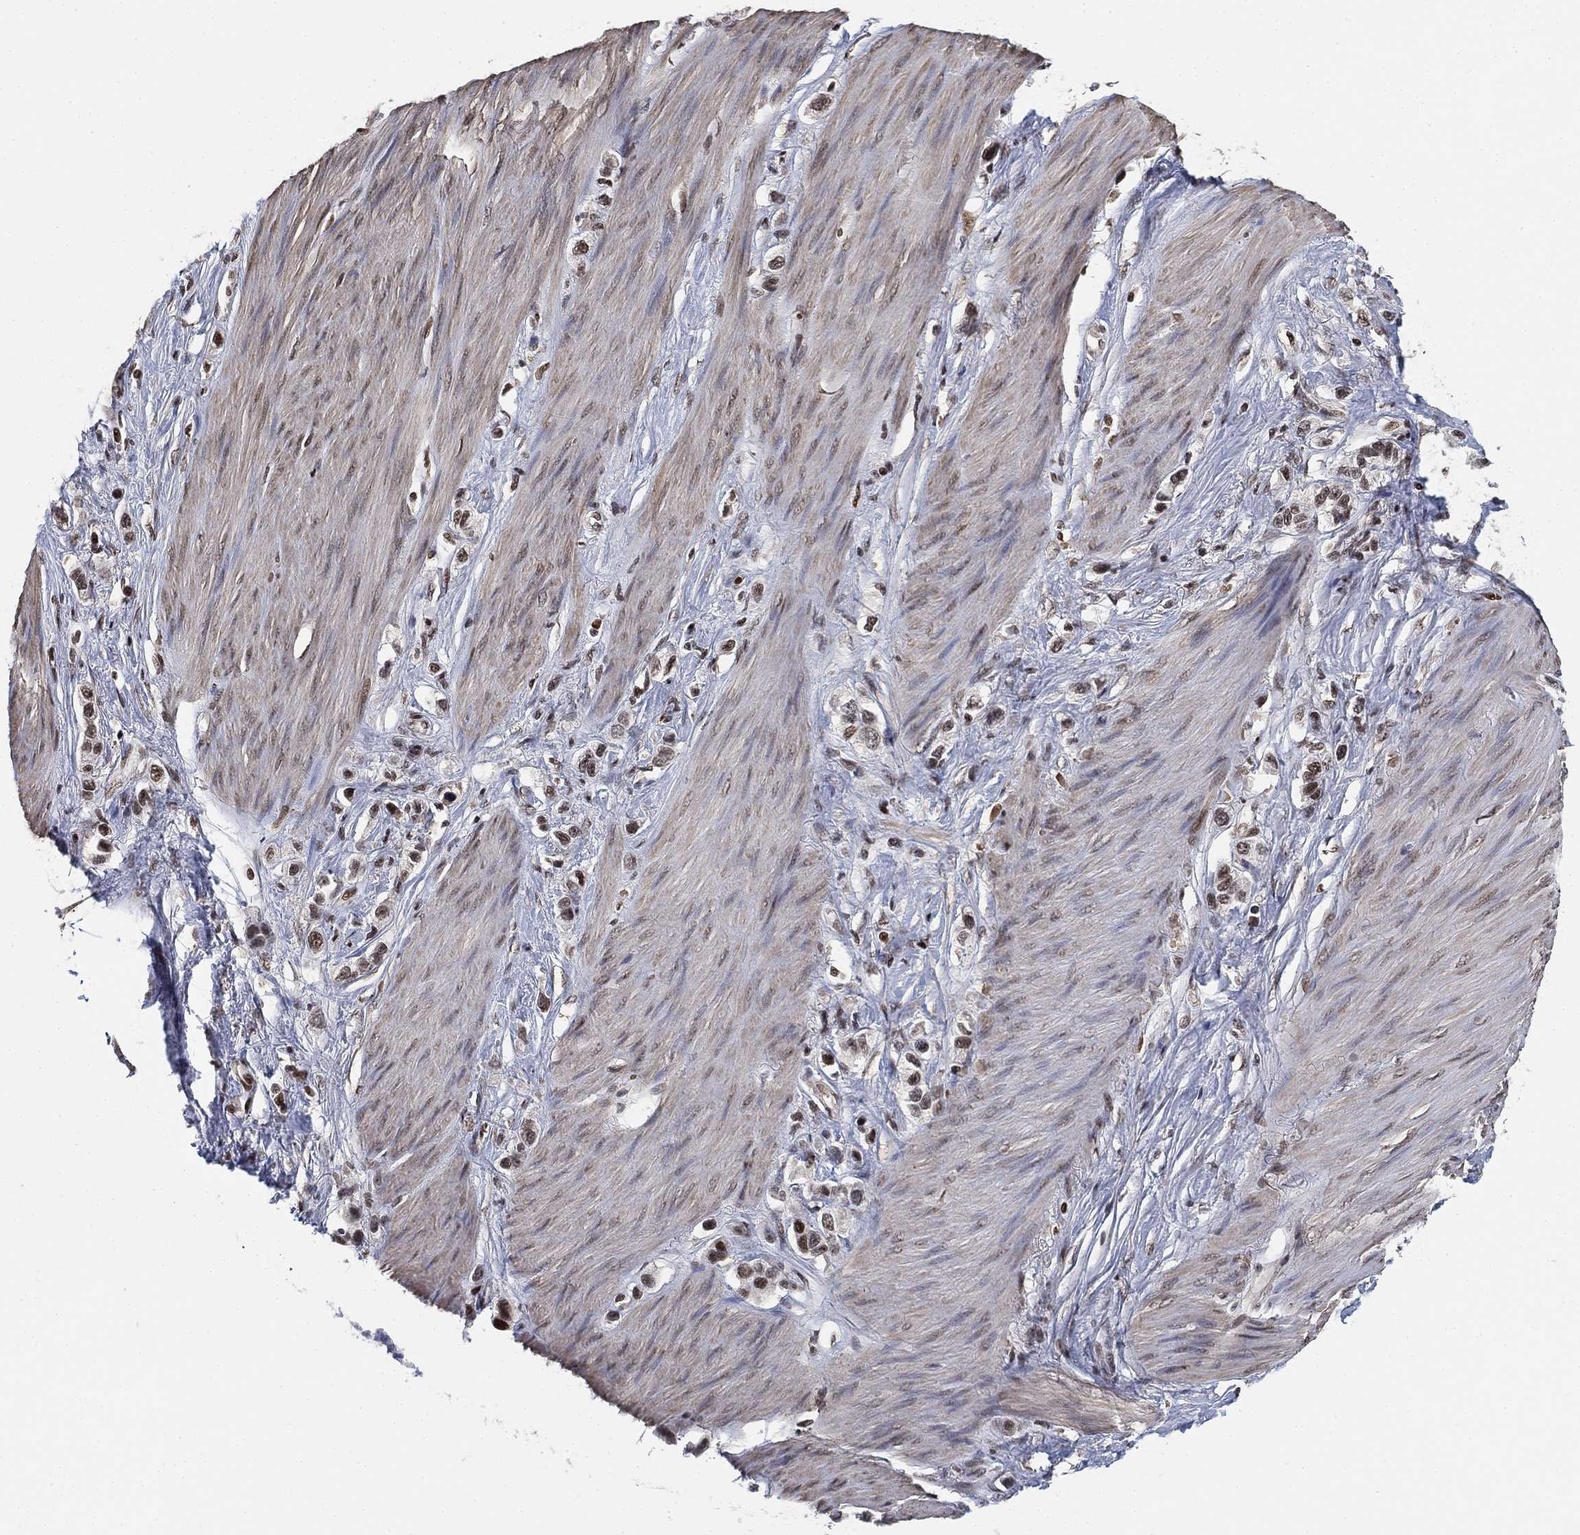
{"staining": {"intensity": "moderate", "quantity": "<25%", "location": "nuclear"}, "tissue": "stomach cancer", "cell_type": "Tumor cells", "image_type": "cancer", "snomed": [{"axis": "morphology", "description": "Normal tissue, NOS"}, {"axis": "morphology", "description": "Adenocarcinoma, NOS"}, {"axis": "morphology", "description": "Adenocarcinoma, High grade"}, {"axis": "topography", "description": "Stomach, upper"}, {"axis": "topography", "description": "Stomach"}], "caption": "A histopathology image of stomach adenocarcinoma (high-grade) stained for a protein displays moderate nuclear brown staining in tumor cells.", "gene": "ZSCAN30", "patient": {"sex": "female", "age": 65}}